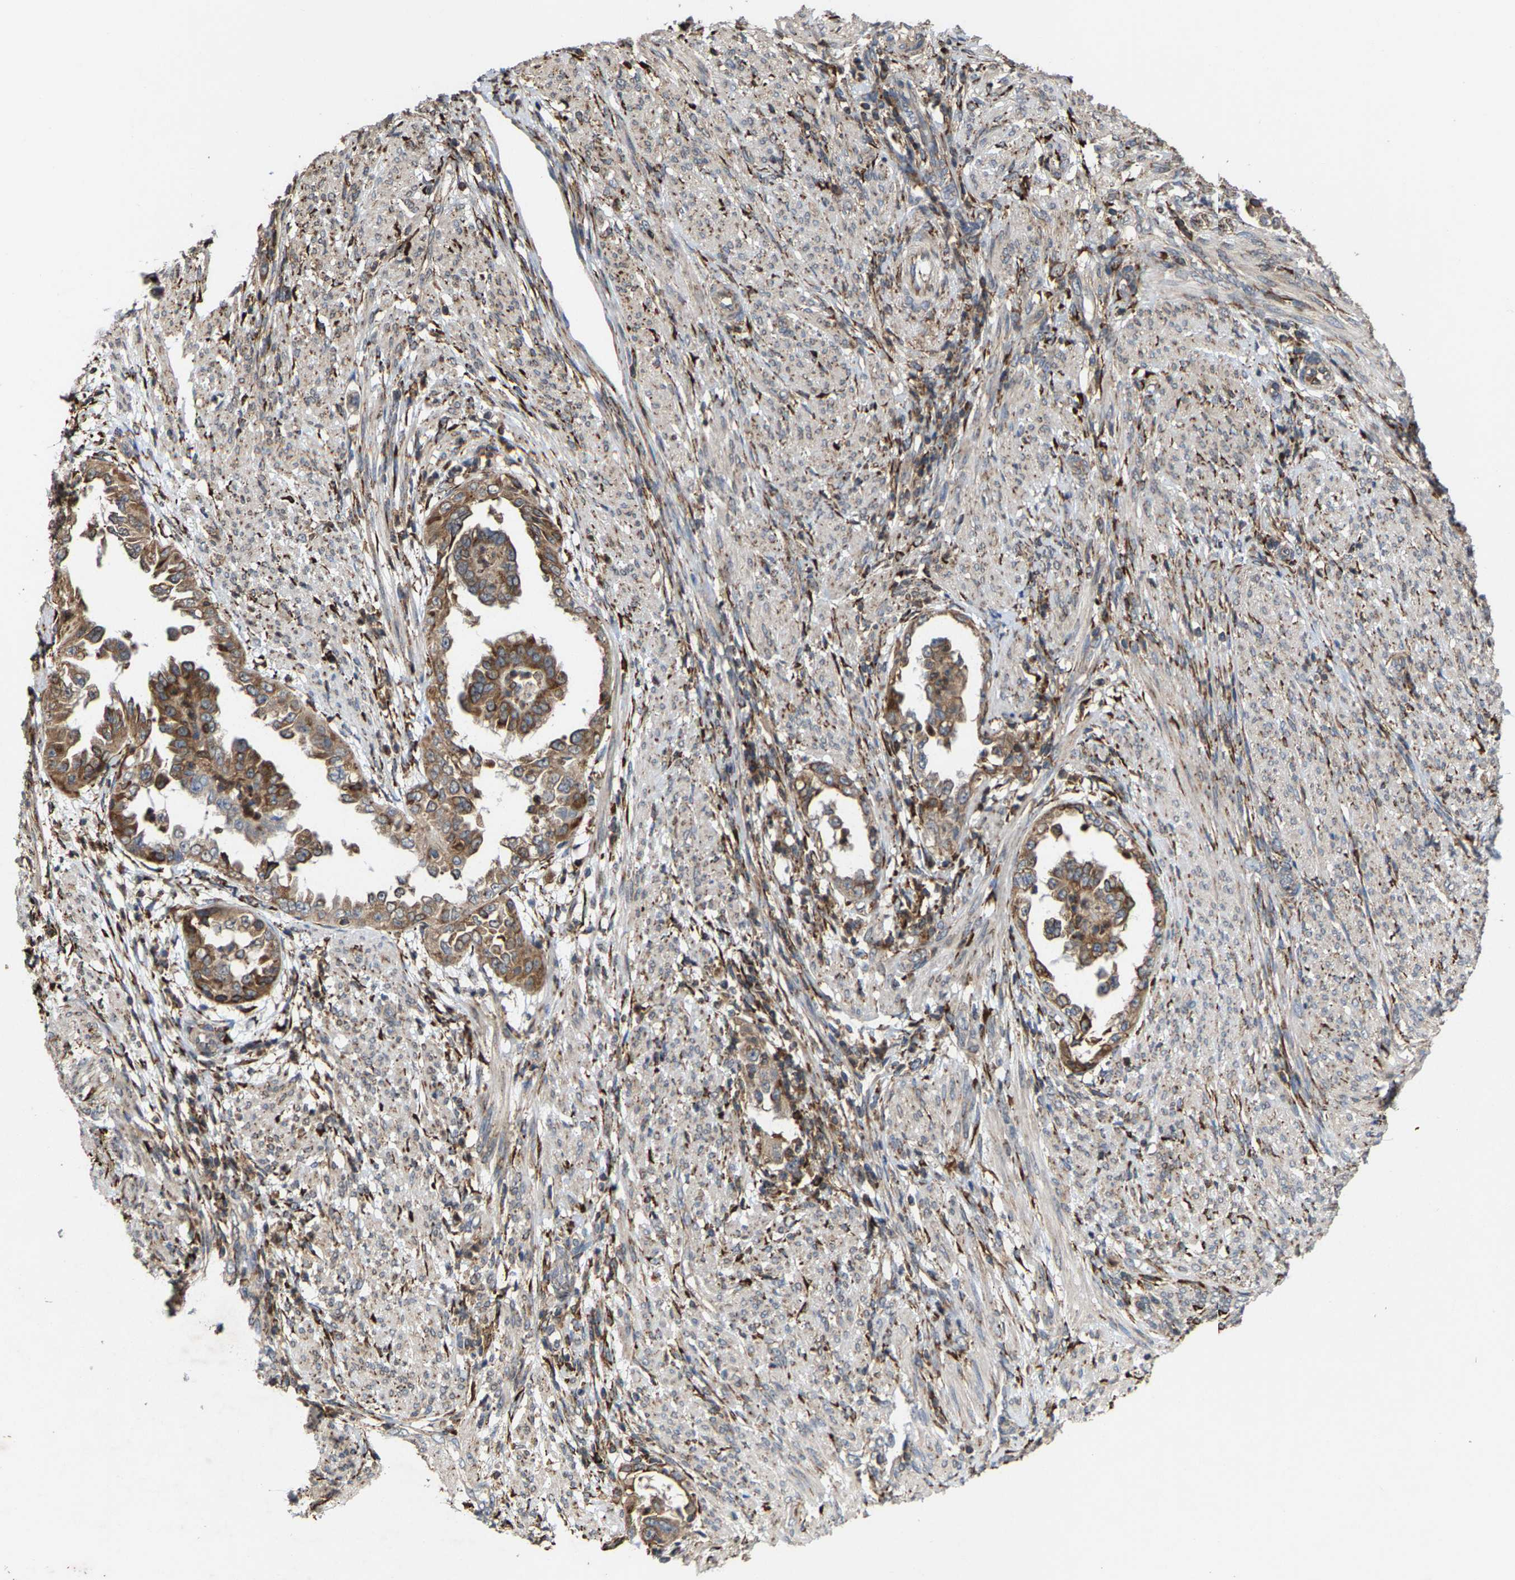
{"staining": {"intensity": "moderate", "quantity": ">75%", "location": "cytoplasmic/membranous"}, "tissue": "endometrial cancer", "cell_type": "Tumor cells", "image_type": "cancer", "snomed": [{"axis": "morphology", "description": "Adenocarcinoma, NOS"}, {"axis": "topography", "description": "Endometrium"}], "caption": "Endometrial cancer (adenocarcinoma) stained for a protein (brown) demonstrates moderate cytoplasmic/membranous positive expression in about >75% of tumor cells.", "gene": "FGD3", "patient": {"sex": "female", "age": 85}}